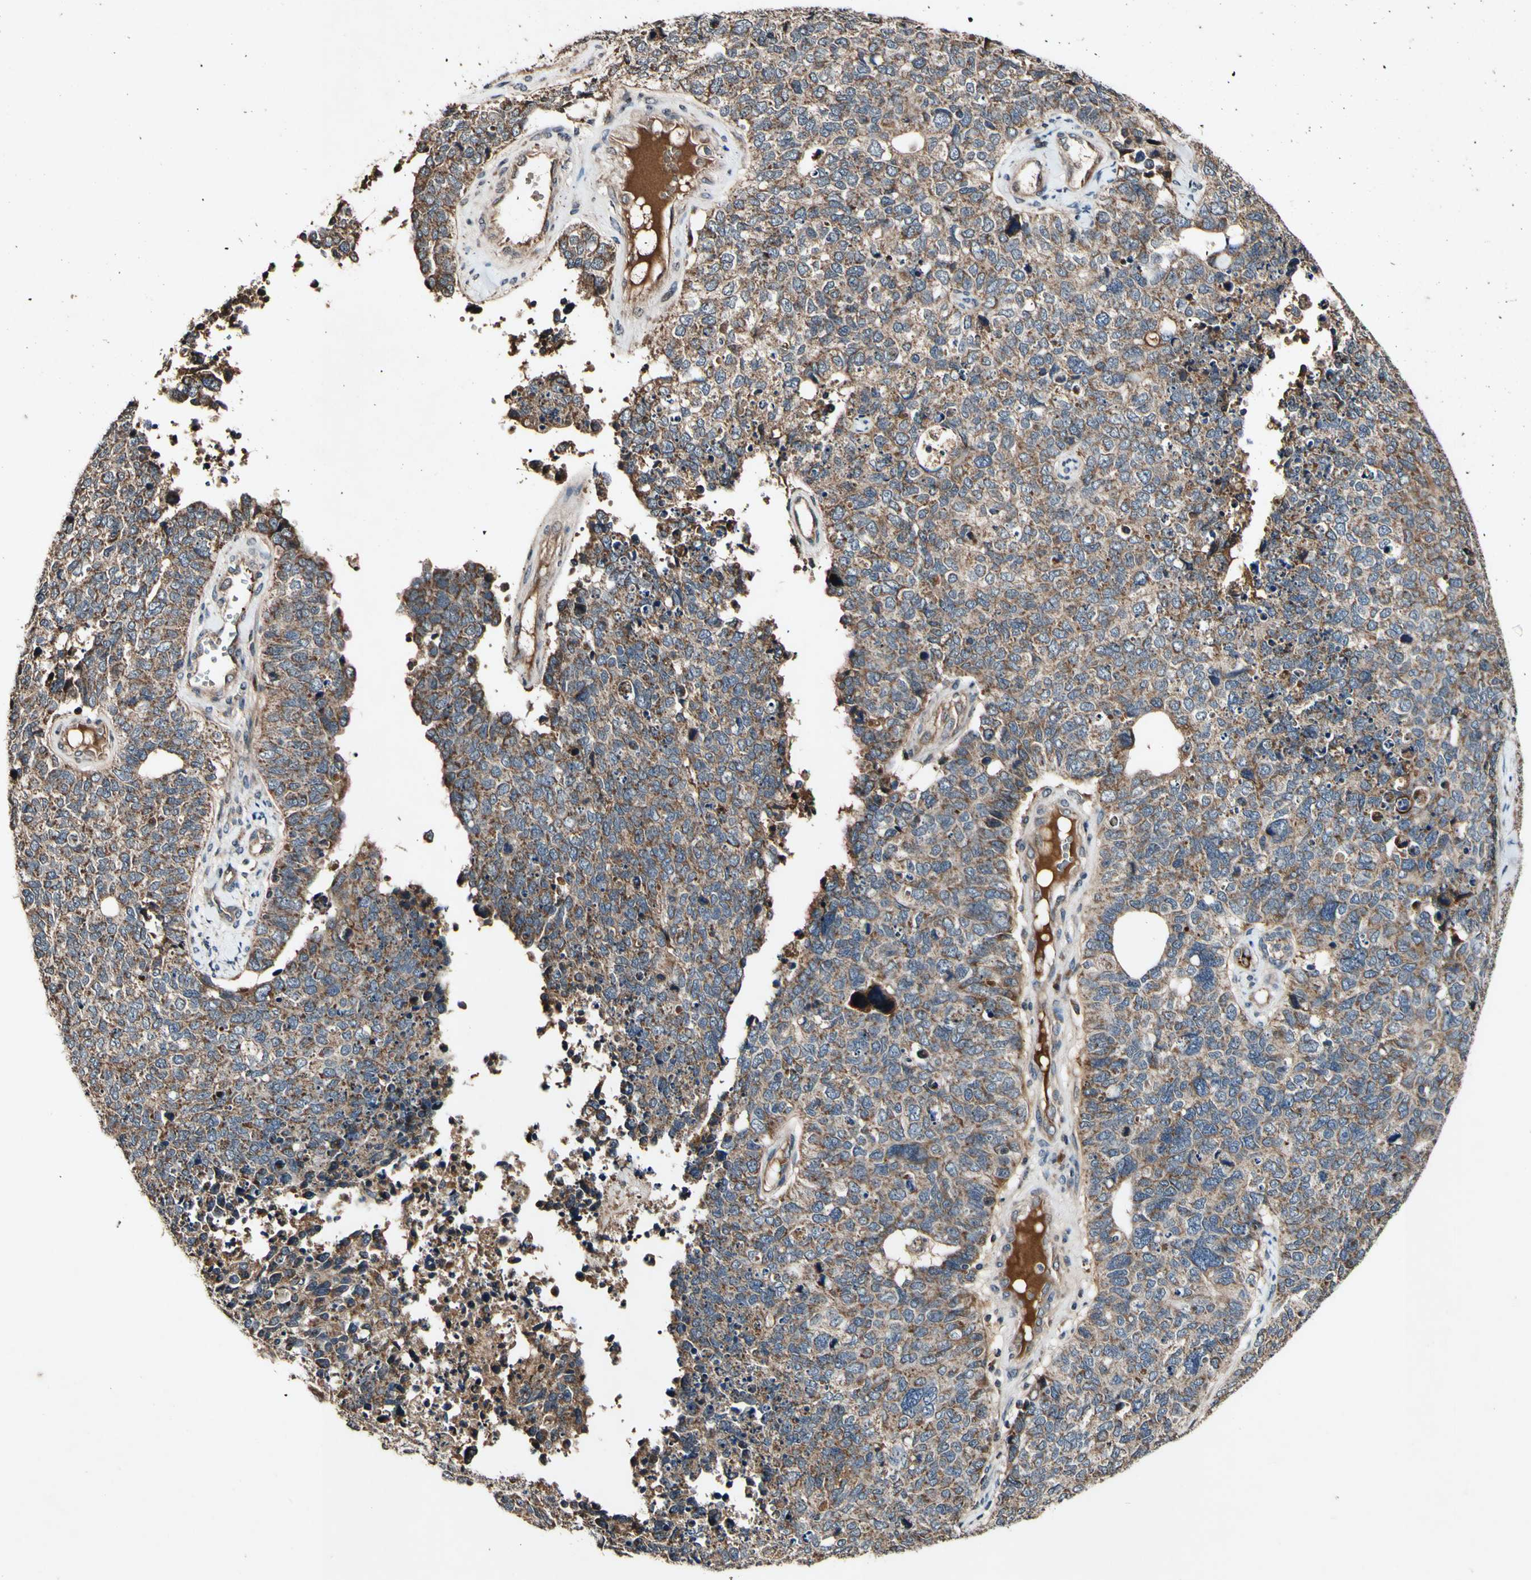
{"staining": {"intensity": "moderate", "quantity": ">75%", "location": "cytoplasmic/membranous"}, "tissue": "cervical cancer", "cell_type": "Tumor cells", "image_type": "cancer", "snomed": [{"axis": "morphology", "description": "Squamous cell carcinoma, NOS"}, {"axis": "topography", "description": "Cervix"}], "caption": "Squamous cell carcinoma (cervical) tissue displays moderate cytoplasmic/membranous expression in approximately >75% of tumor cells, visualized by immunohistochemistry.", "gene": "PLAT", "patient": {"sex": "female", "age": 63}}